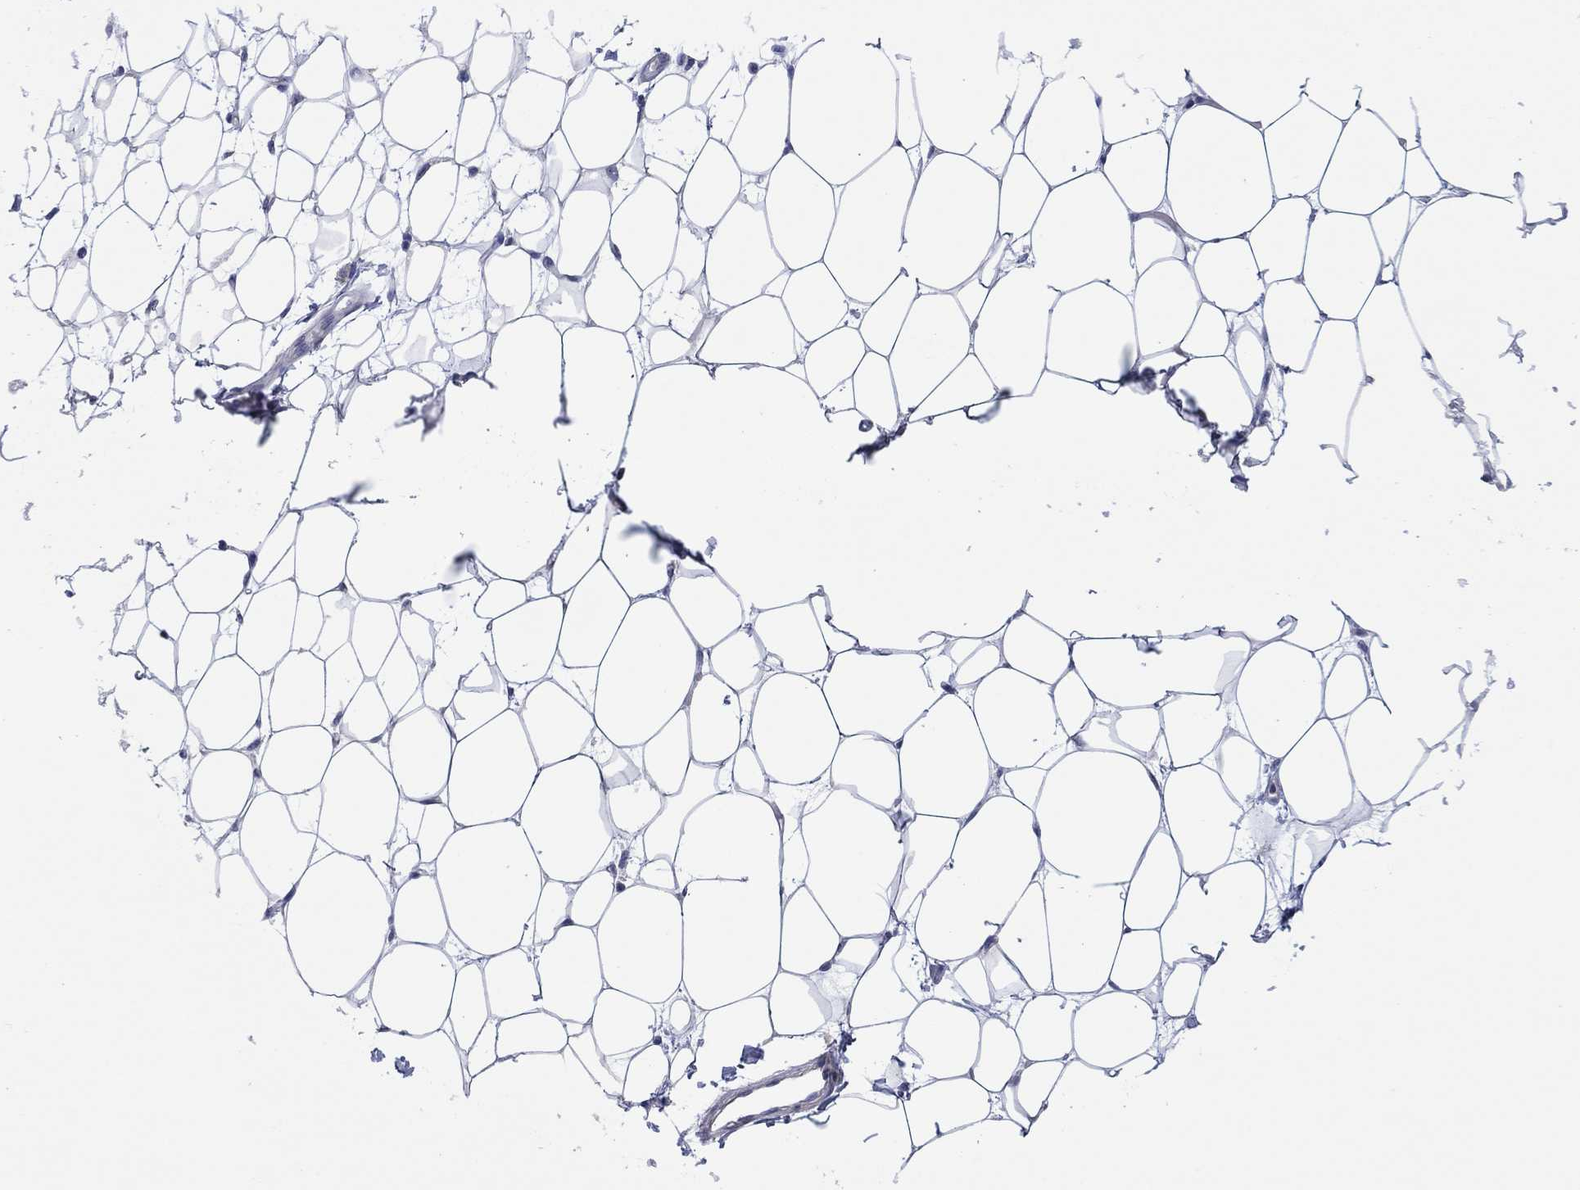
{"staining": {"intensity": "negative", "quantity": "none", "location": "none"}, "tissue": "breast", "cell_type": "Adipocytes", "image_type": "normal", "snomed": [{"axis": "morphology", "description": "Normal tissue, NOS"}, {"axis": "topography", "description": "Breast"}], "caption": "DAB (3,3'-diaminobenzidine) immunohistochemical staining of normal breast displays no significant staining in adipocytes. Brightfield microscopy of IHC stained with DAB (brown) and hematoxylin (blue), captured at high magnification.", "gene": "MTRFR", "patient": {"sex": "female", "age": 37}}